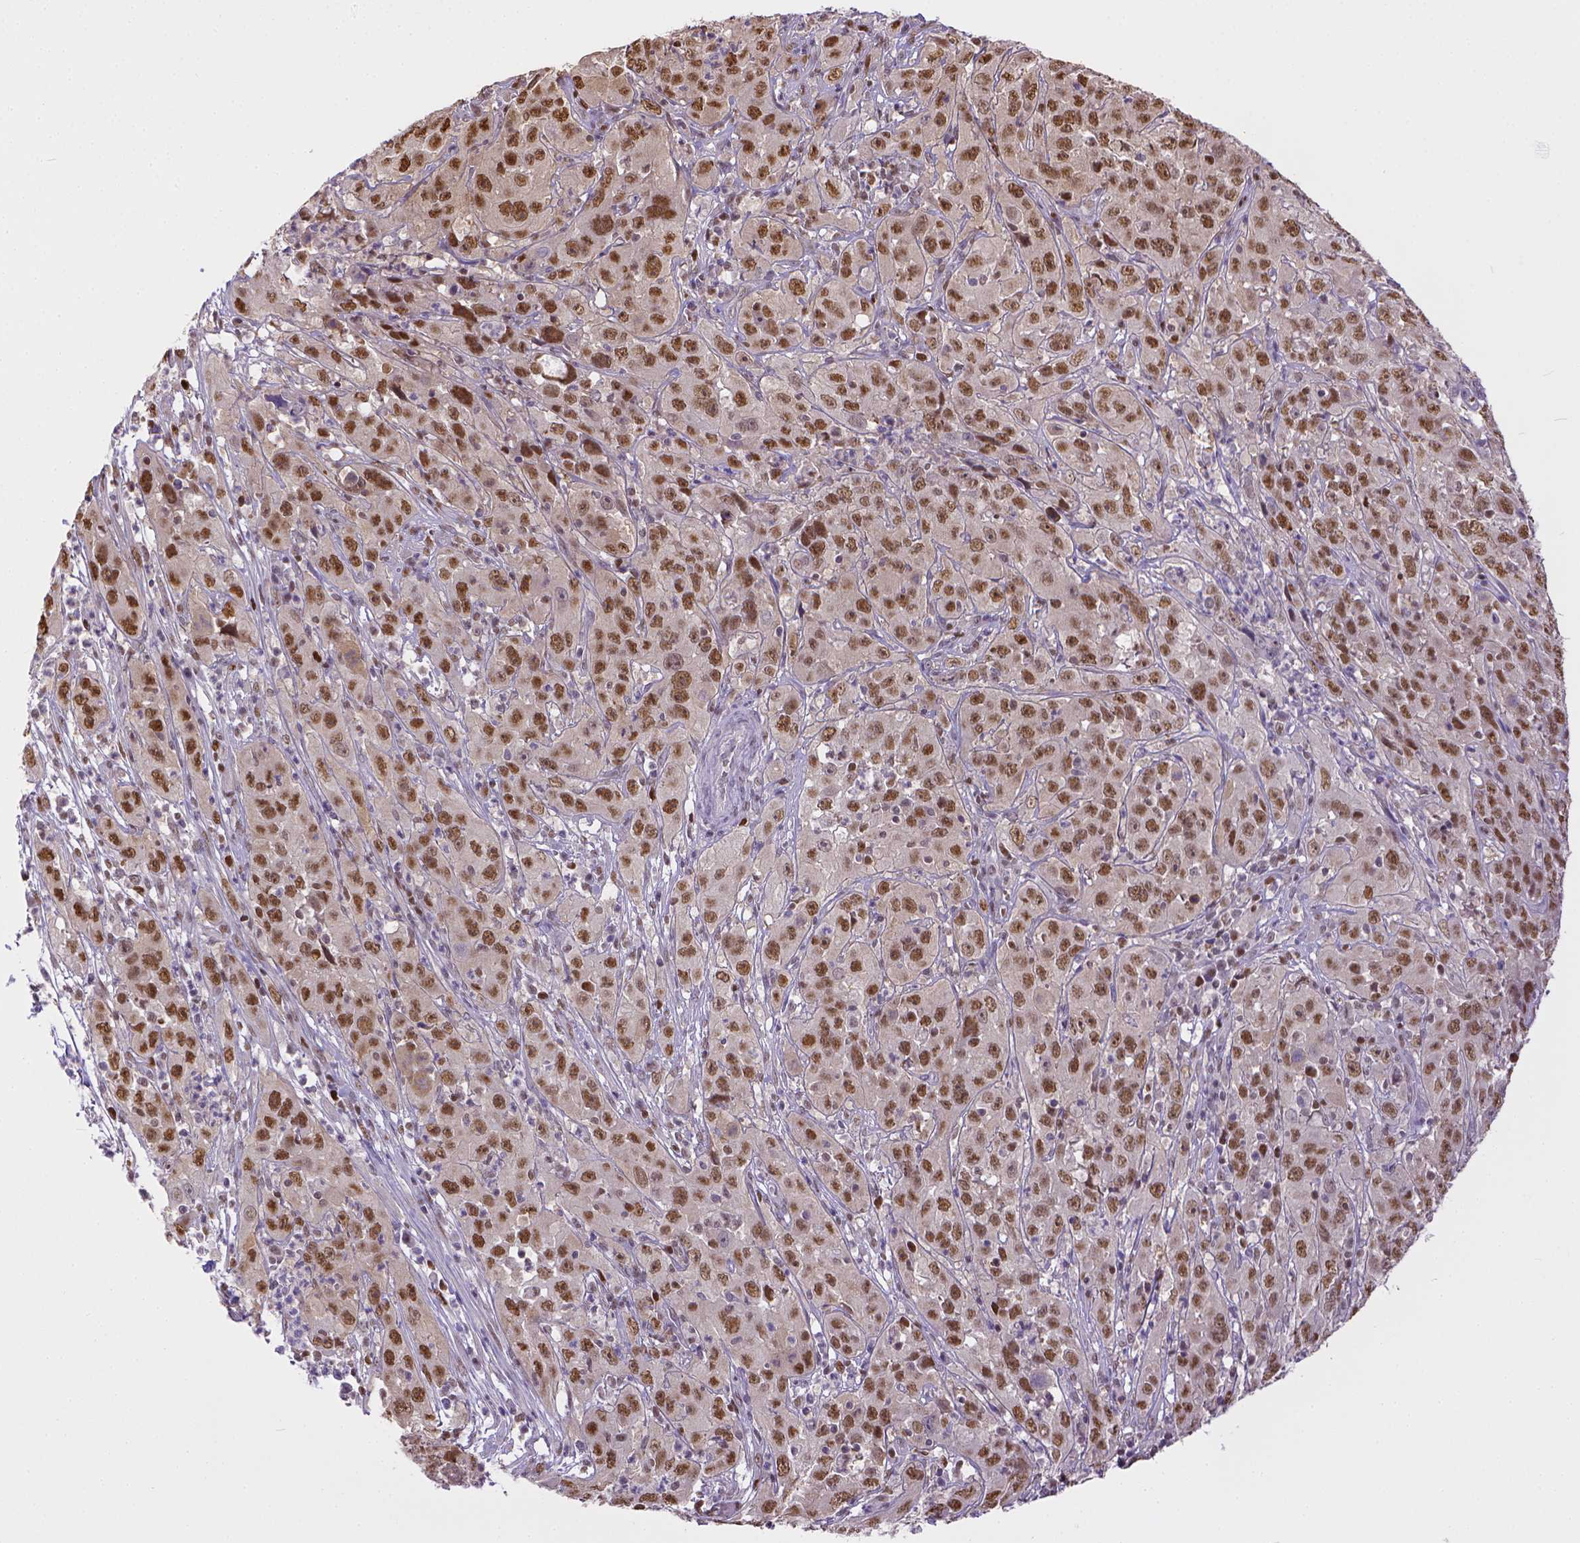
{"staining": {"intensity": "moderate", "quantity": ">75%", "location": "nuclear"}, "tissue": "cervical cancer", "cell_type": "Tumor cells", "image_type": "cancer", "snomed": [{"axis": "morphology", "description": "Squamous cell carcinoma, NOS"}, {"axis": "topography", "description": "Cervix"}], "caption": "Cervical cancer tissue shows moderate nuclear positivity in about >75% of tumor cells", "gene": "ERCC1", "patient": {"sex": "female", "age": 32}}